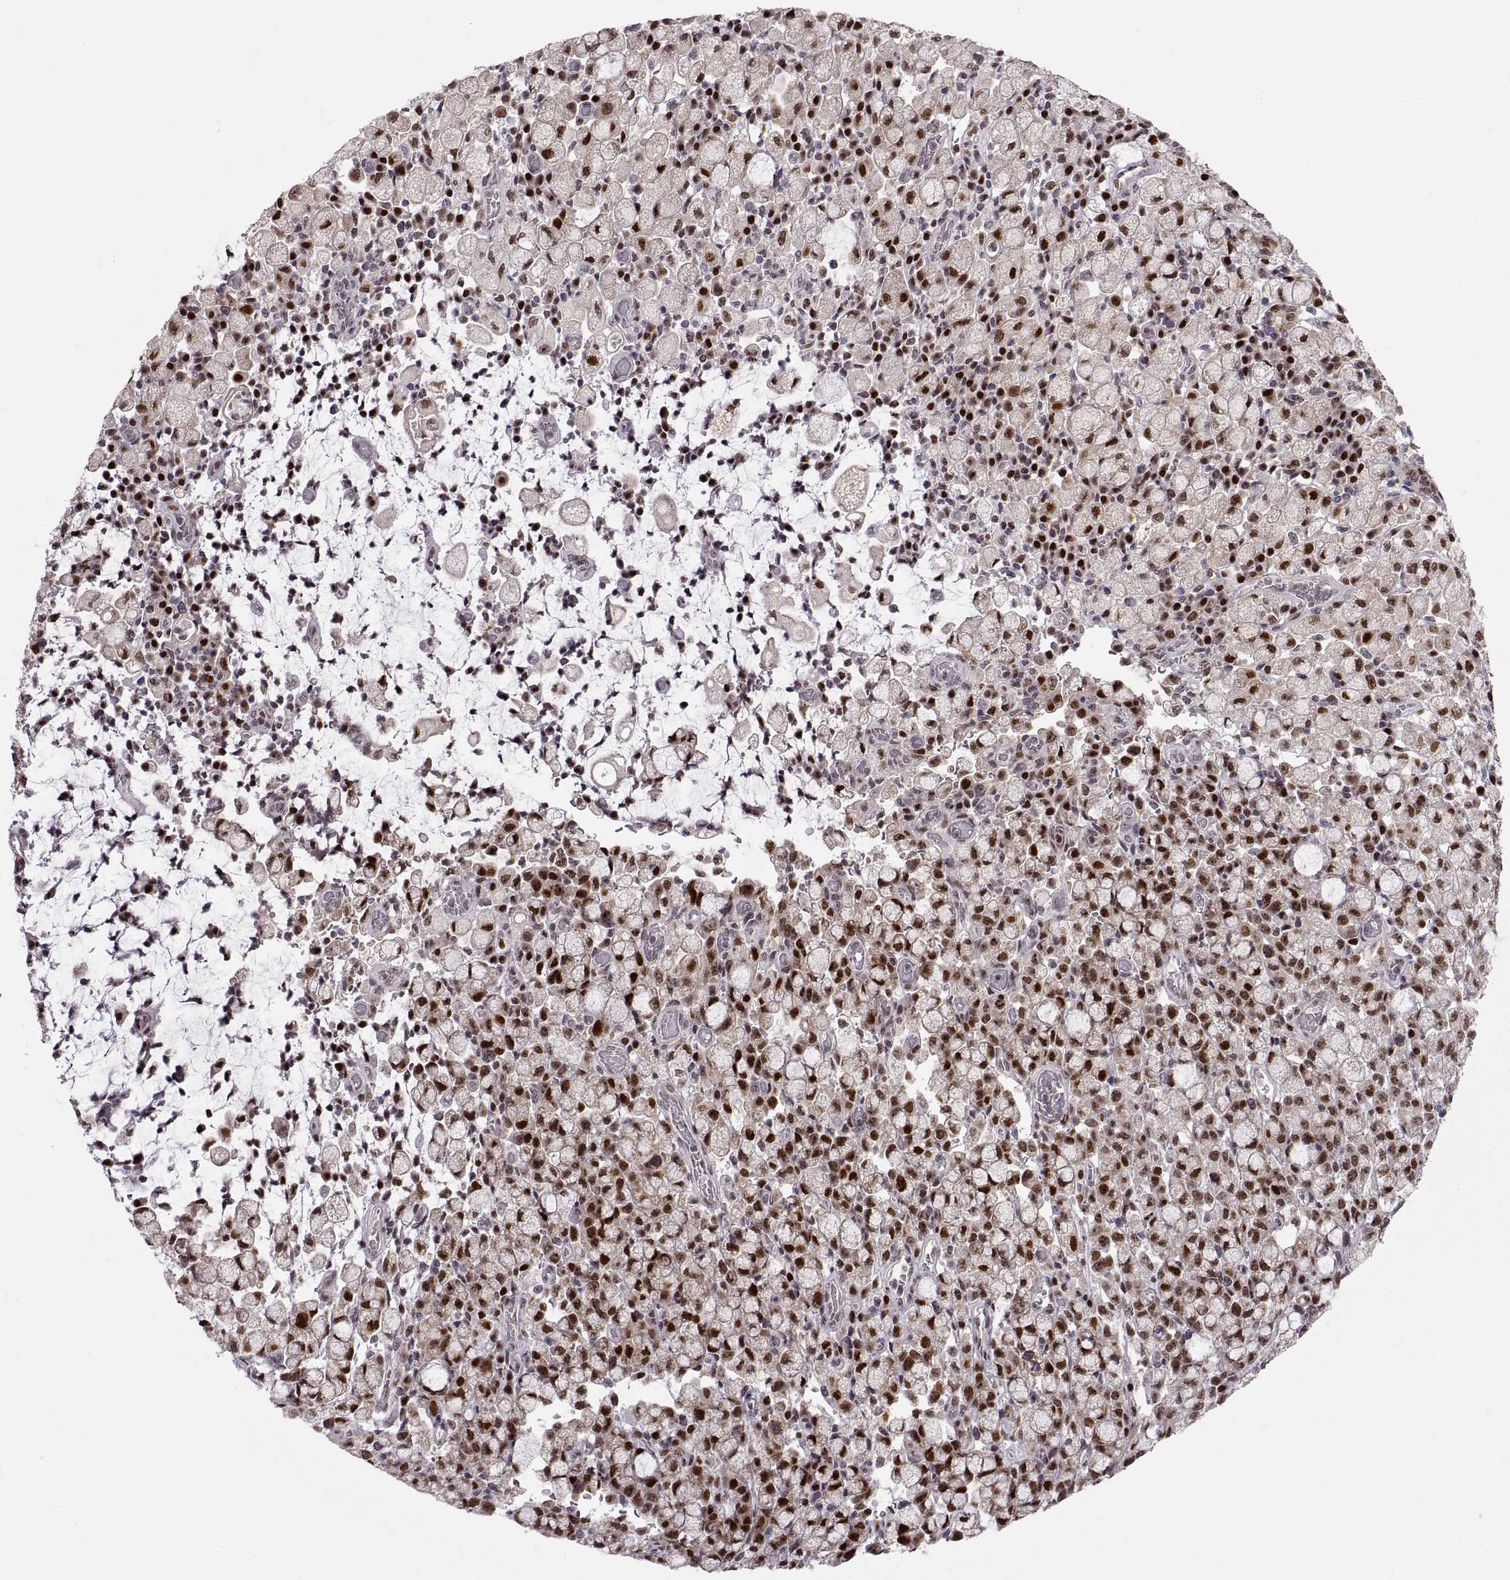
{"staining": {"intensity": "strong", "quantity": ">75%", "location": "nuclear"}, "tissue": "stomach cancer", "cell_type": "Tumor cells", "image_type": "cancer", "snomed": [{"axis": "morphology", "description": "Adenocarcinoma, NOS"}, {"axis": "topography", "description": "Stomach"}], "caption": "Strong nuclear protein staining is present in about >75% of tumor cells in stomach cancer (adenocarcinoma).", "gene": "SNAI1", "patient": {"sex": "male", "age": 58}}